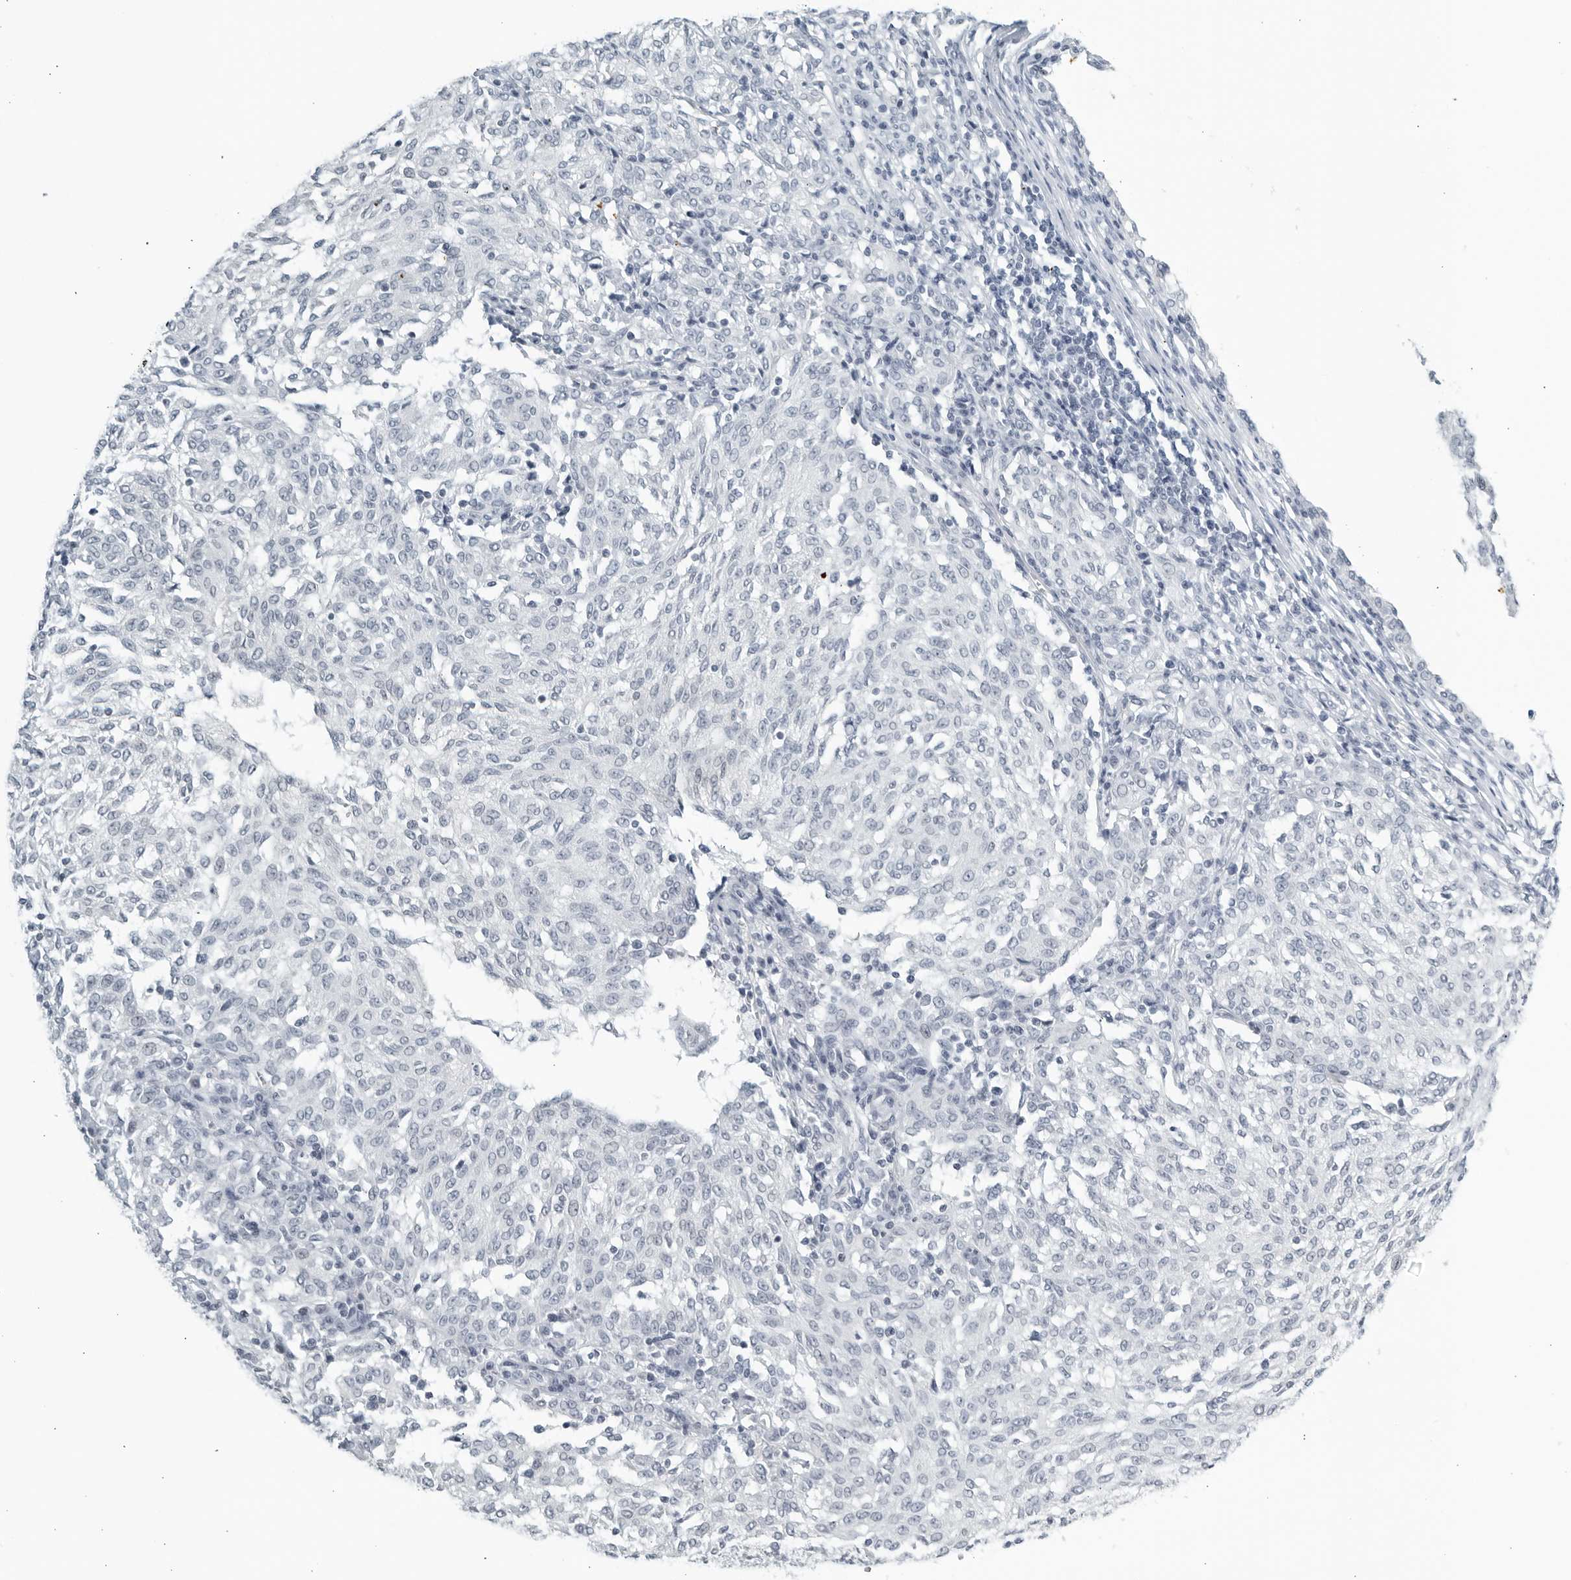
{"staining": {"intensity": "negative", "quantity": "none", "location": "none"}, "tissue": "melanoma", "cell_type": "Tumor cells", "image_type": "cancer", "snomed": [{"axis": "morphology", "description": "Malignant melanoma, NOS"}, {"axis": "topography", "description": "Skin"}], "caption": "The image demonstrates no significant staining in tumor cells of malignant melanoma.", "gene": "KLK7", "patient": {"sex": "female", "age": 72}}